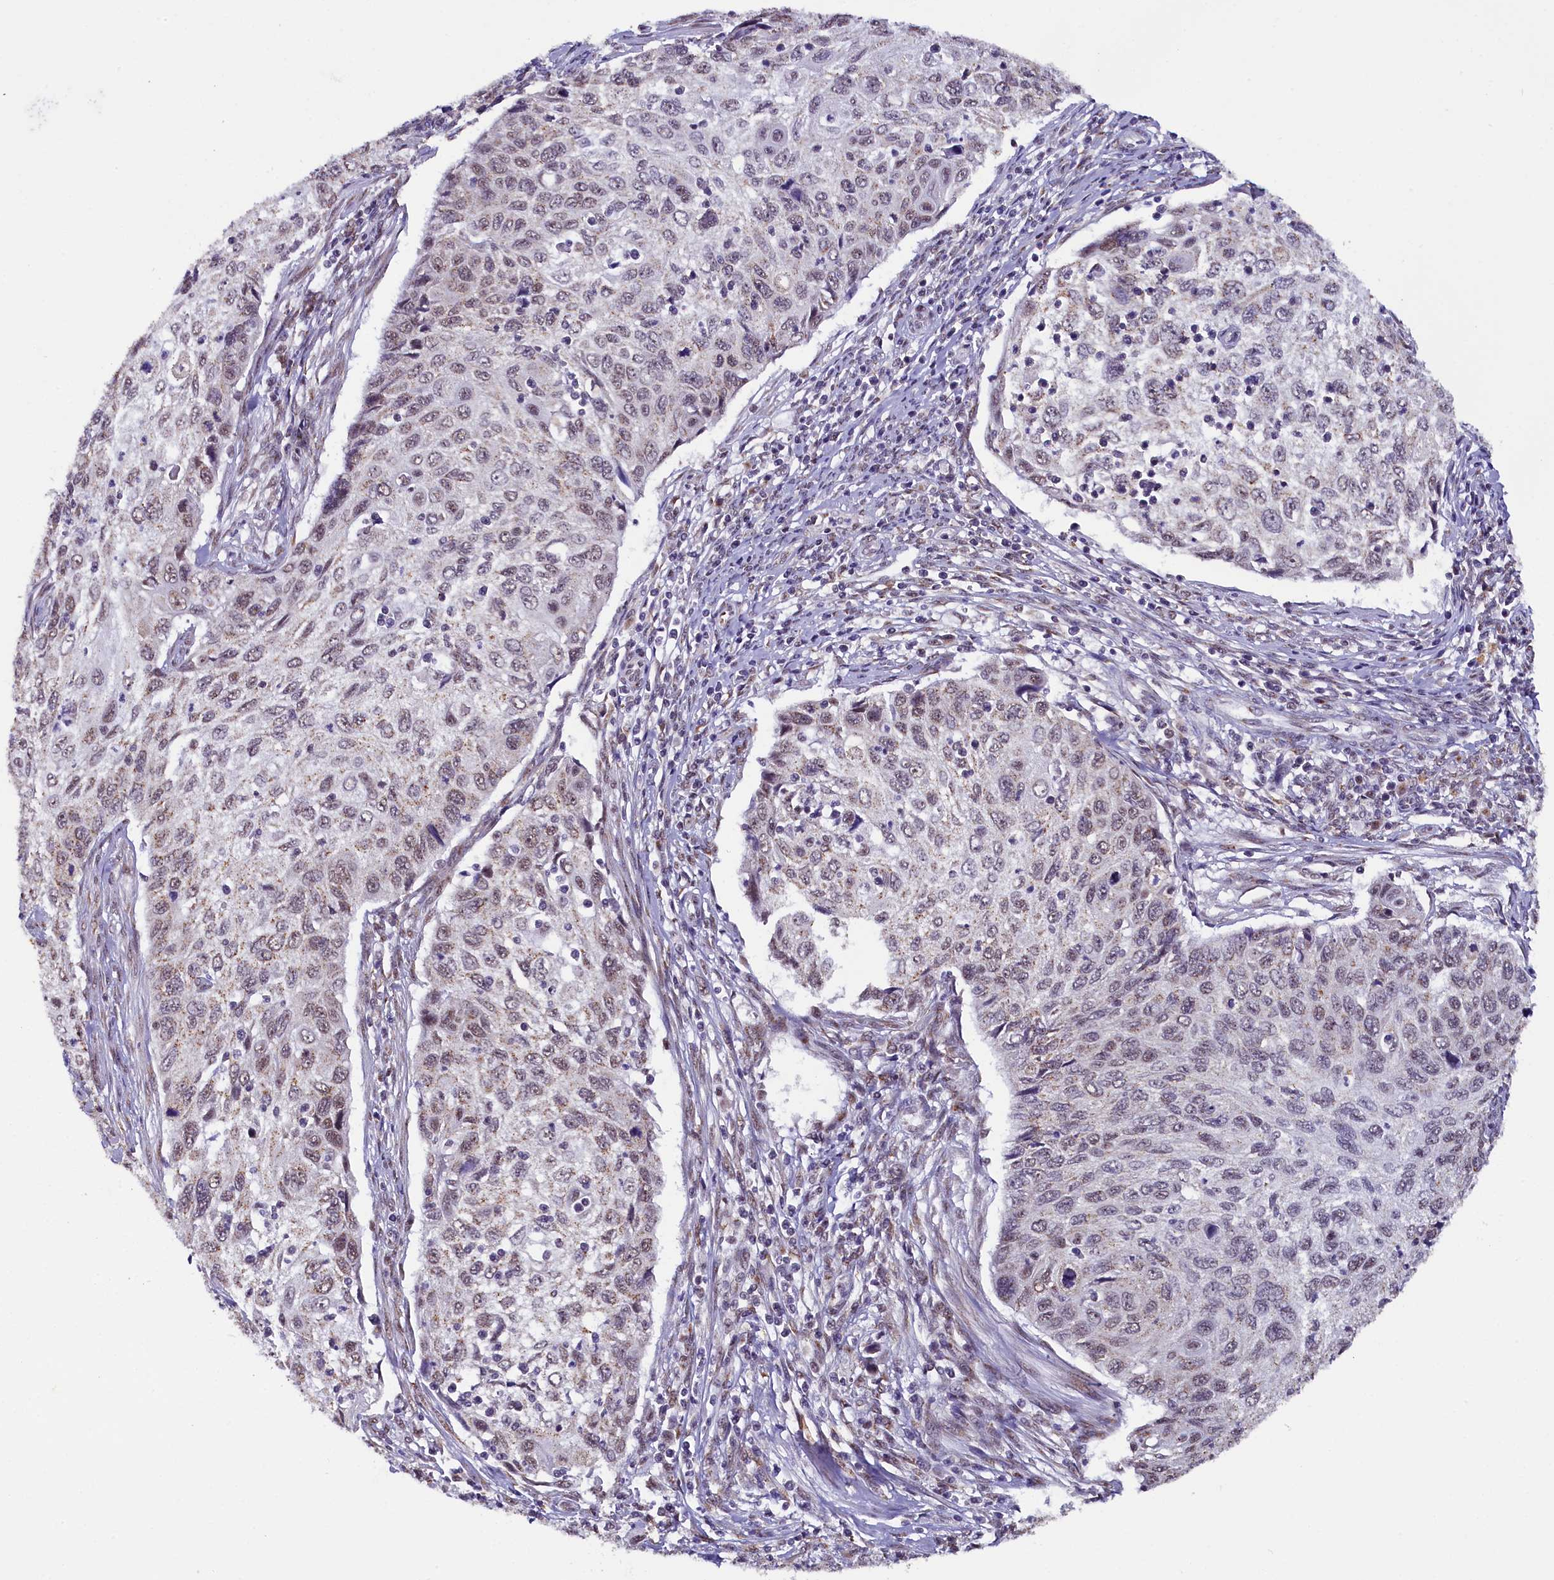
{"staining": {"intensity": "moderate", "quantity": "<25%", "location": "cytoplasmic/membranous,nuclear"}, "tissue": "cervical cancer", "cell_type": "Tumor cells", "image_type": "cancer", "snomed": [{"axis": "morphology", "description": "Squamous cell carcinoma, NOS"}, {"axis": "topography", "description": "Cervix"}], "caption": "Squamous cell carcinoma (cervical) was stained to show a protein in brown. There is low levels of moderate cytoplasmic/membranous and nuclear expression in about <25% of tumor cells. (Brightfield microscopy of DAB IHC at high magnification).", "gene": "NCBP1", "patient": {"sex": "female", "age": 70}}